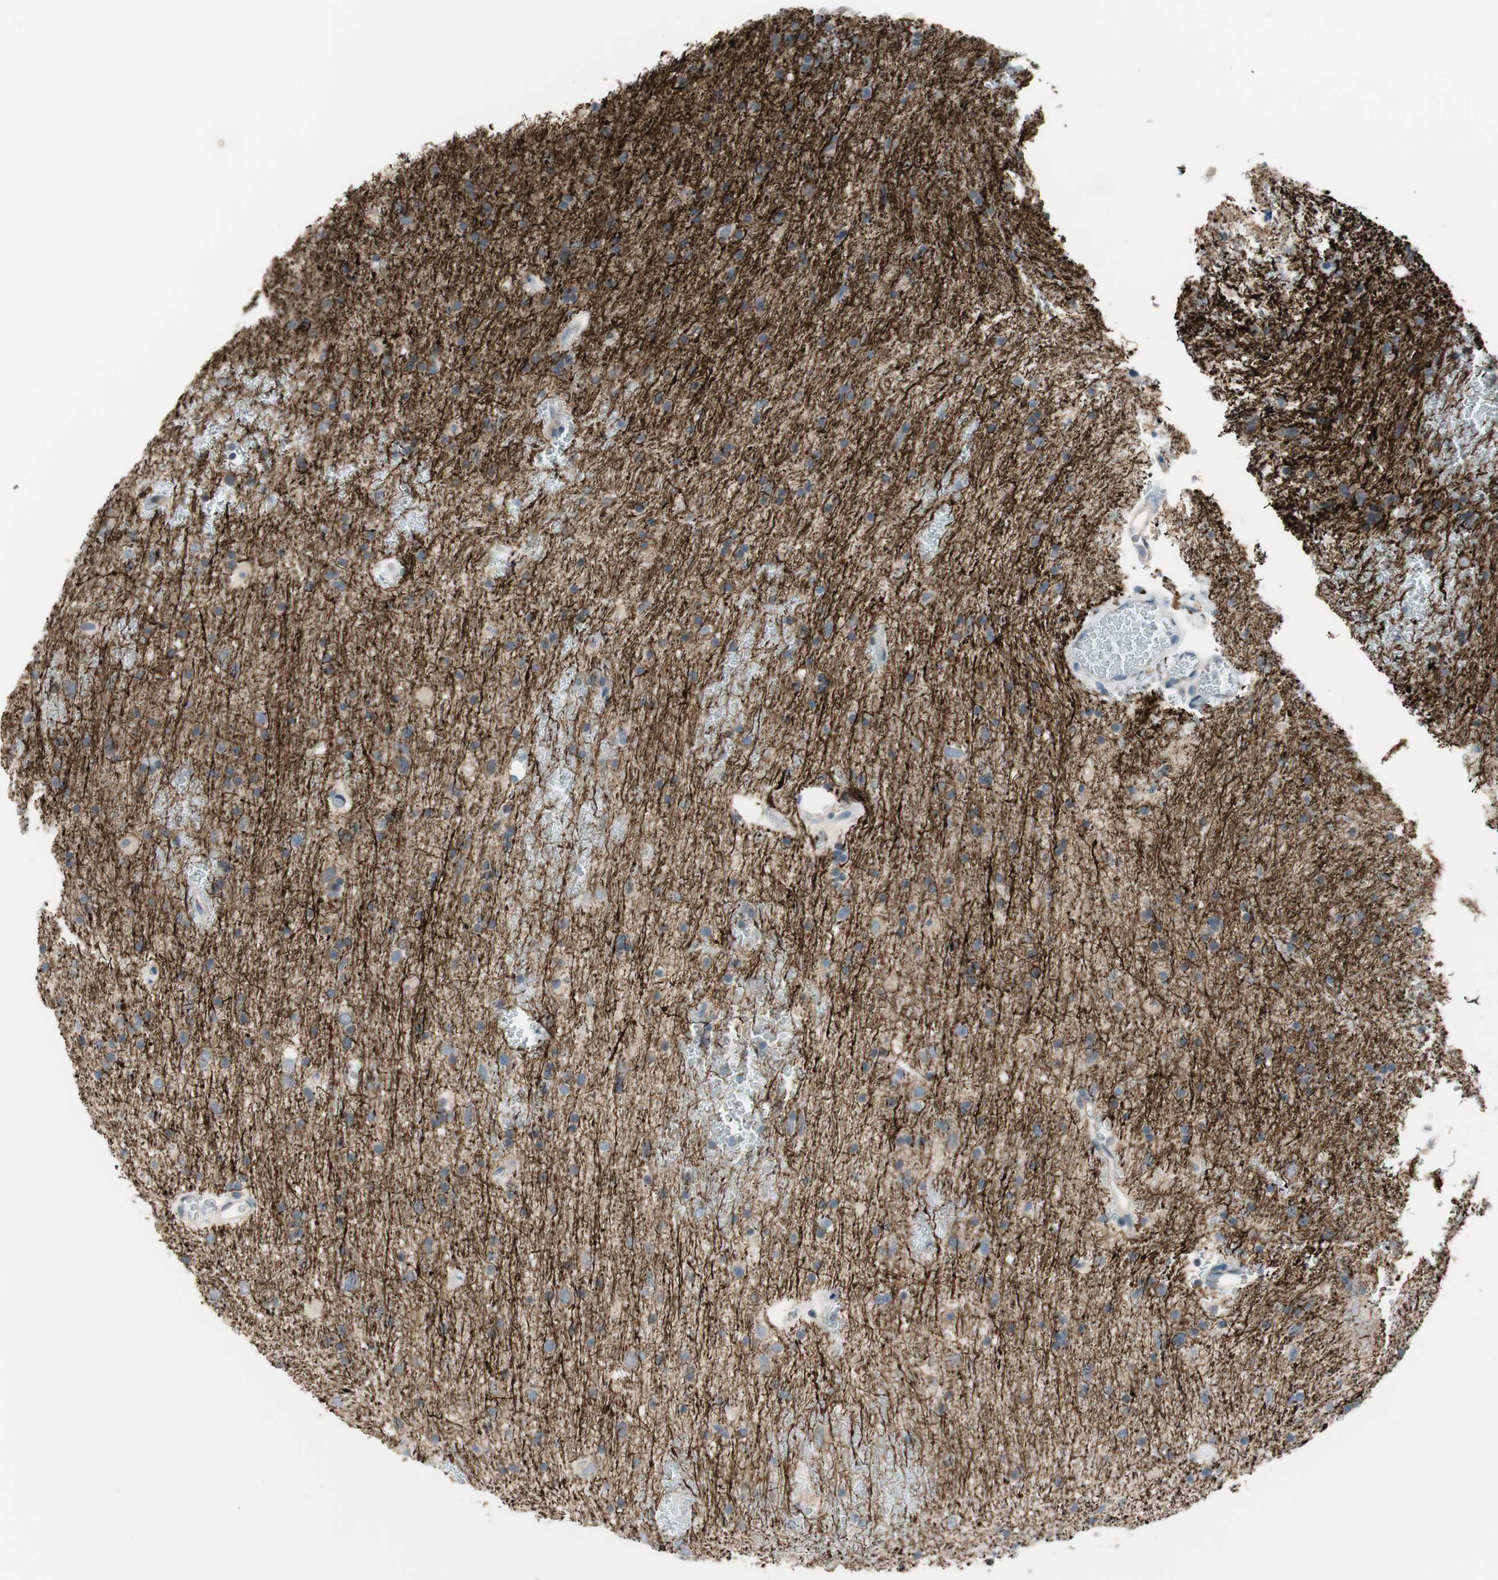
{"staining": {"intensity": "negative", "quantity": "none", "location": "none"}, "tissue": "glioma", "cell_type": "Tumor cells", "image_type": "cancer", "snomed": [{"axis": "morphology", "description": "Glioma, malignant, Low grade"}, {"axis": "topography", "description": "Brain"}], "caption": "High magnification brightfield microscopy of glioma stained with DAB (brown) and counterstained with hematoxylin (blue): tumor cells show no significant staining.", "gene": "PRRG4", "patient": {"sex": "male", "age": 77}}